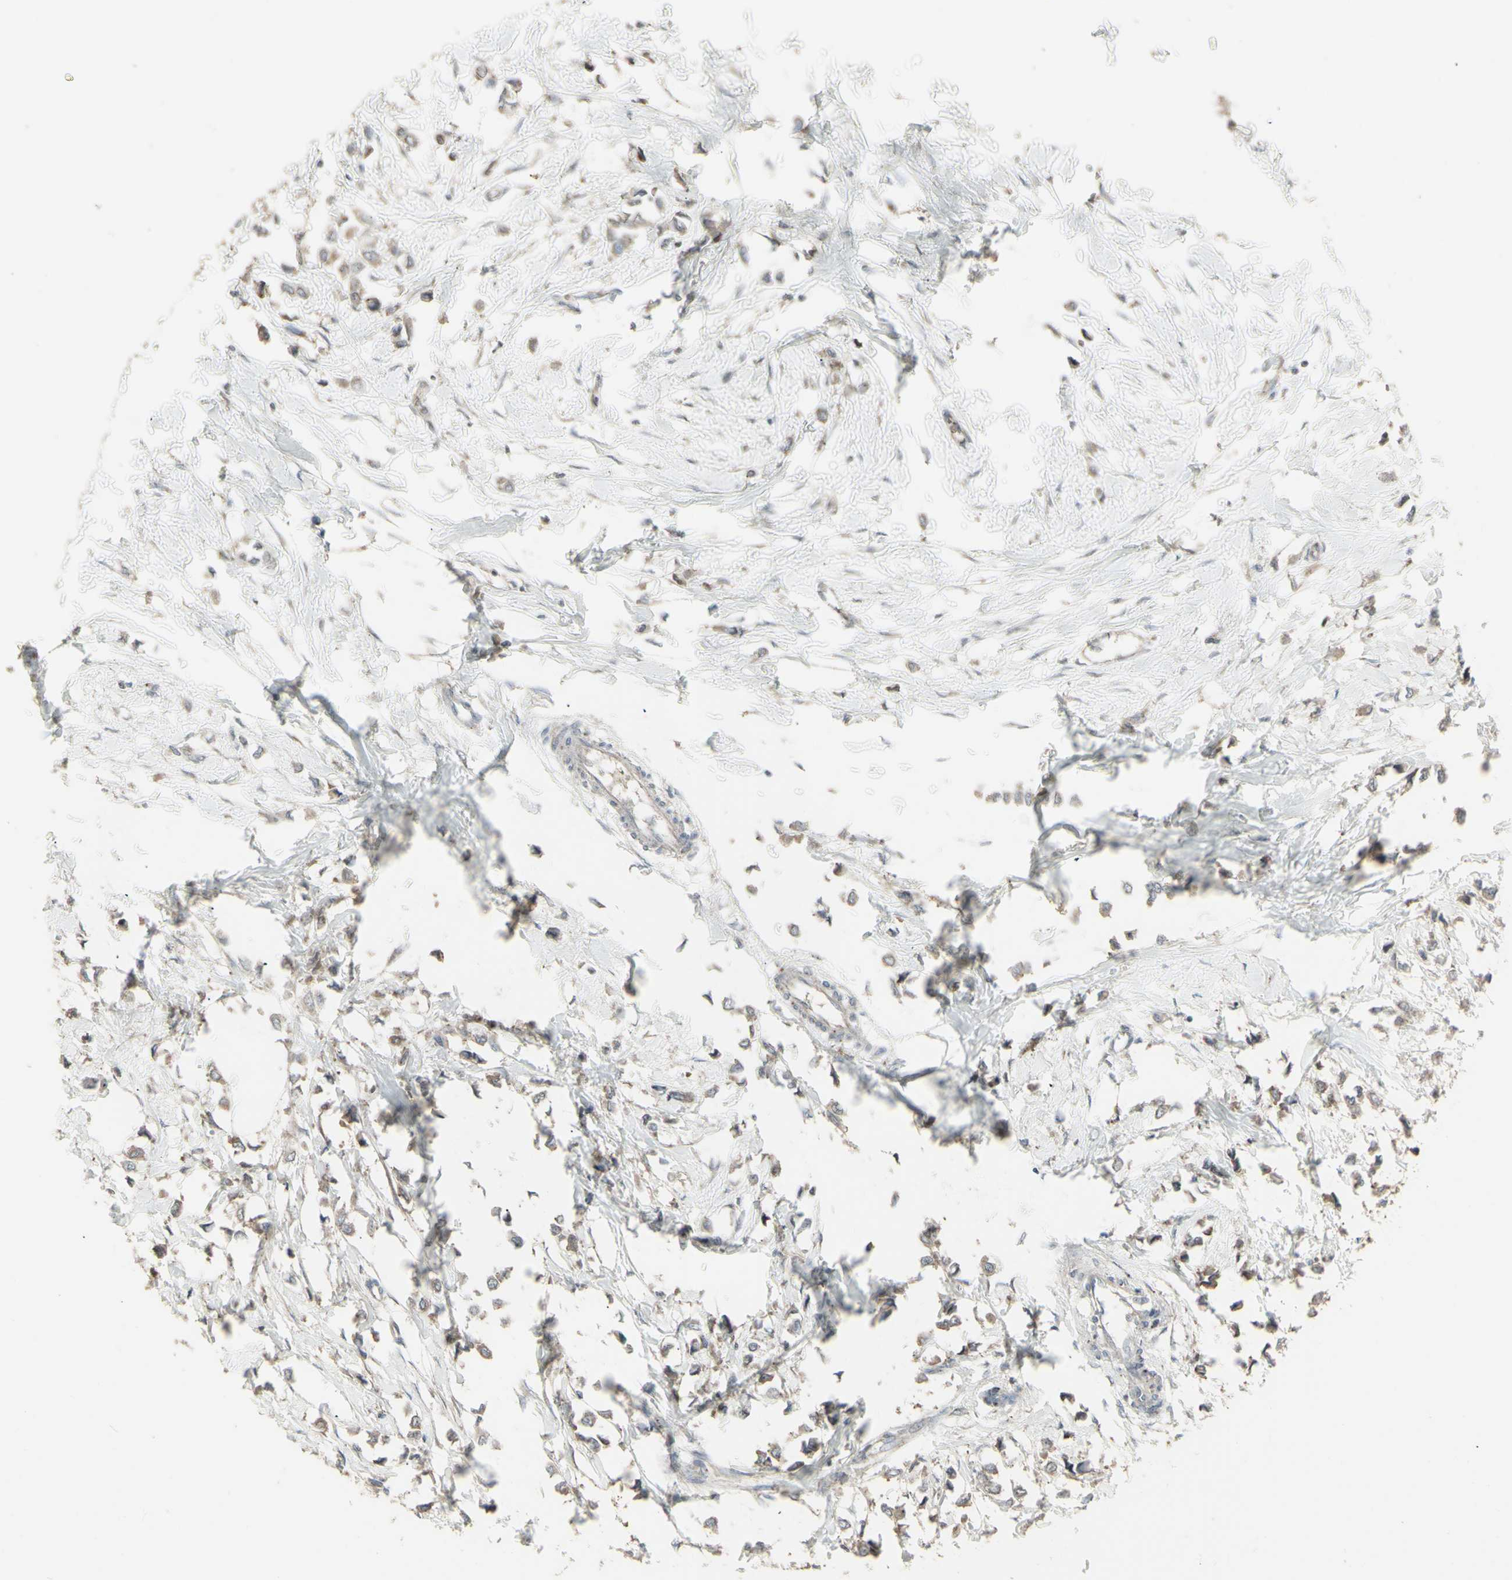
{"staining": {"intensity": "moderate", "quantity": ">75%", "location": "cytoplasmic/membranous"}, "tissue": "breast cancer", "cell_type": "Tumor cells", "image_type": "cancer", "snomed": [{"axis": "morphology", "description": "Lobular carcinoma"}, {"axis": "topography", "description": "Breast"}], "caption": "Human breast cancer (lobular carcinoma) stained for a protein (brown) displays moderate cytoplasmic/membranous positive positivity in approximately >75% of tumor cells.", "gene": "RNASEL", "patient": {"sex": "female", "age": 51}}